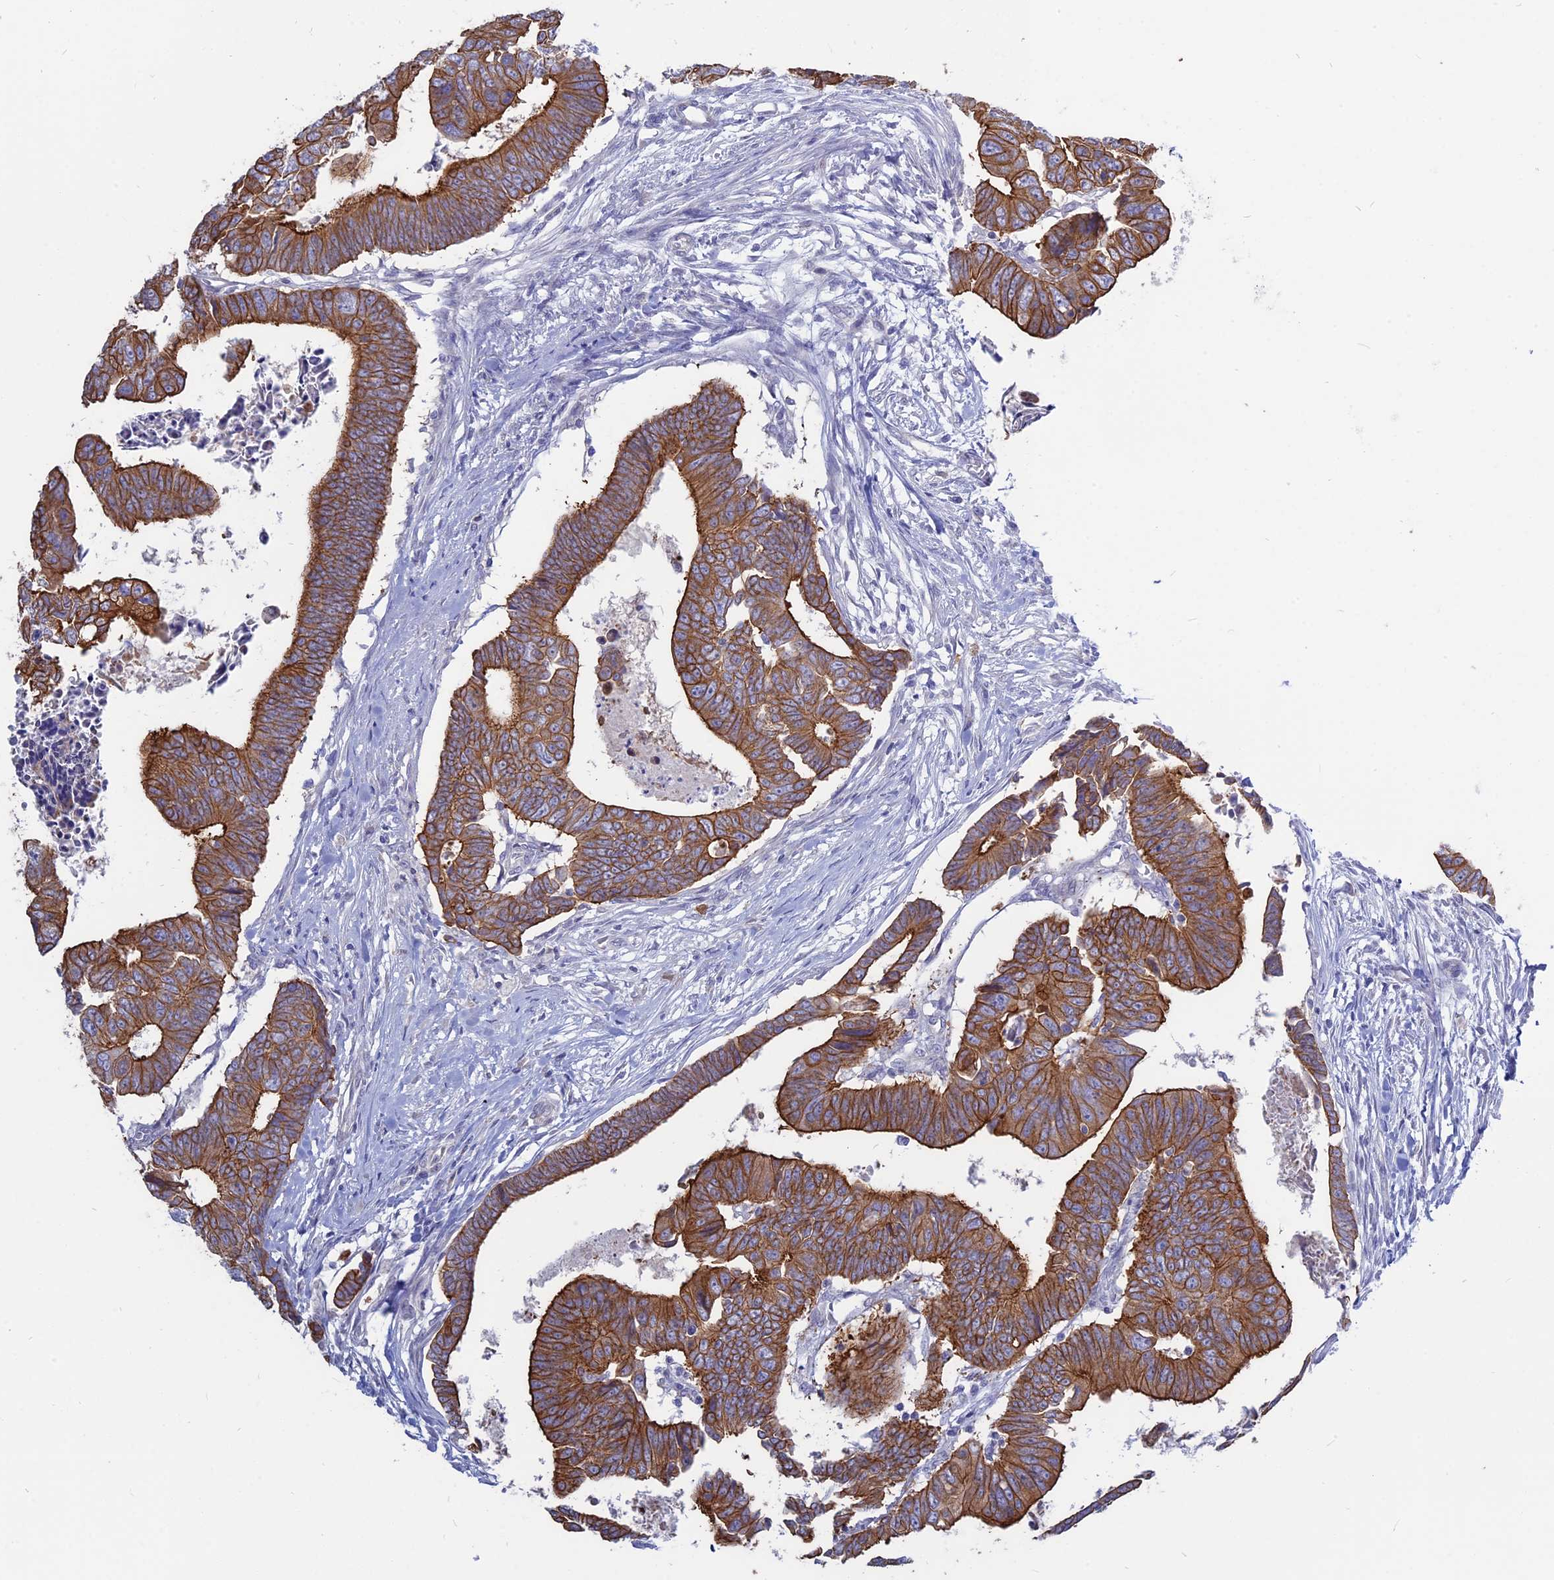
{"staining": {"intensity": "strong", "quantity": ">75%", "location": "cytoplasmic/membranous"}, "tissue": "colorectal cancer", "cell_type": "Tumor cells", "image_type": "cancer", "snomed": [{"axis": "morphology", "description": "Adenocarcinoma, NOS"}, {"axis": "topography", "description": "Rectum"}], "caption": "Colorectal cancer (adenocarcinoma) stained with a brown dye shows strong cytoplasmic/membranous positive staining in approximately >75% of tumor cells.", "gene": "MYO5B", "patient": {"sex": "female", "age": 65}}